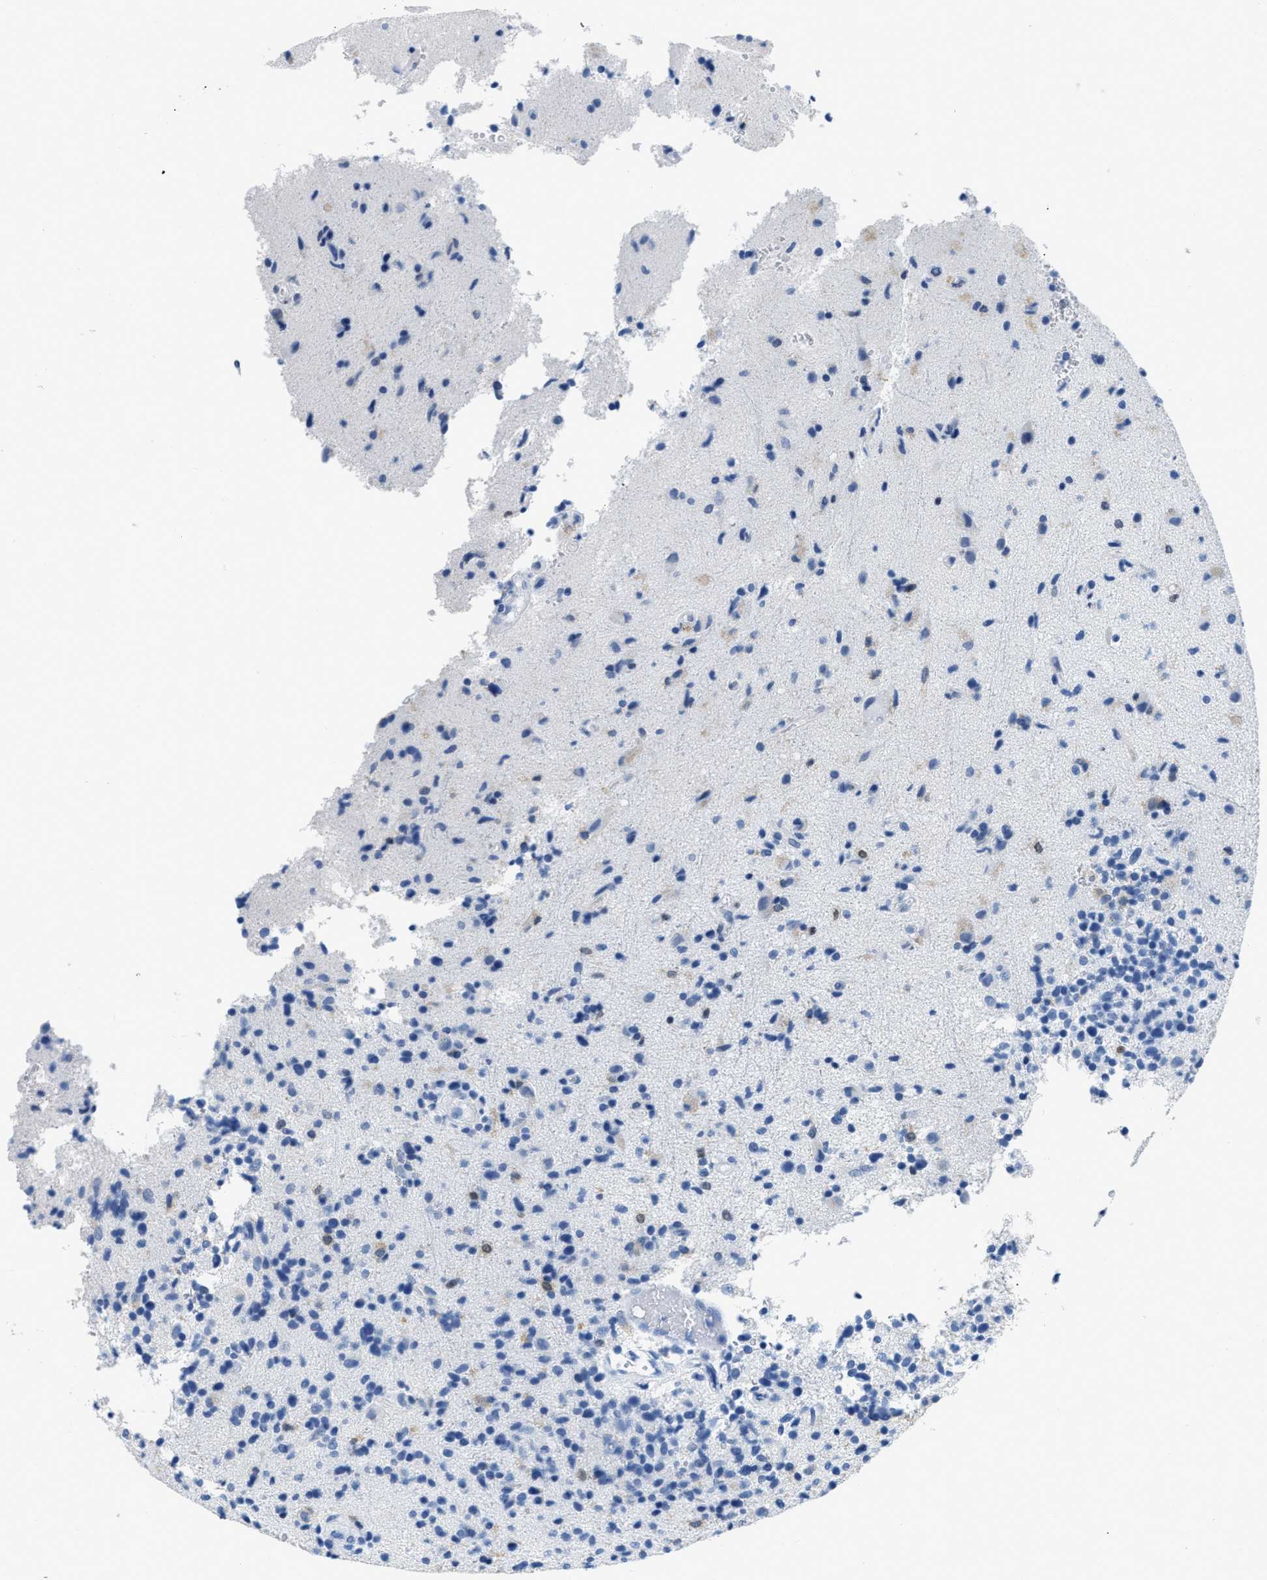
{"staining": {"intensity": "negative", "quantity": "none", "location": "none"}, "tissue": "glioma", "cell_type": "Tumor cells", "image_type": "cancer", "snomed": [{"axis": "morphology", "description": "Glioma, malignant, High grade"}, {"axis": "topography", "description": "Brain"}], "caption": "Glioma stained for a protein using immunohistochemistry reveals no expression tumor cells.", "gene": "NFATC2", "patient": {"sex": "male", "age": 72}}